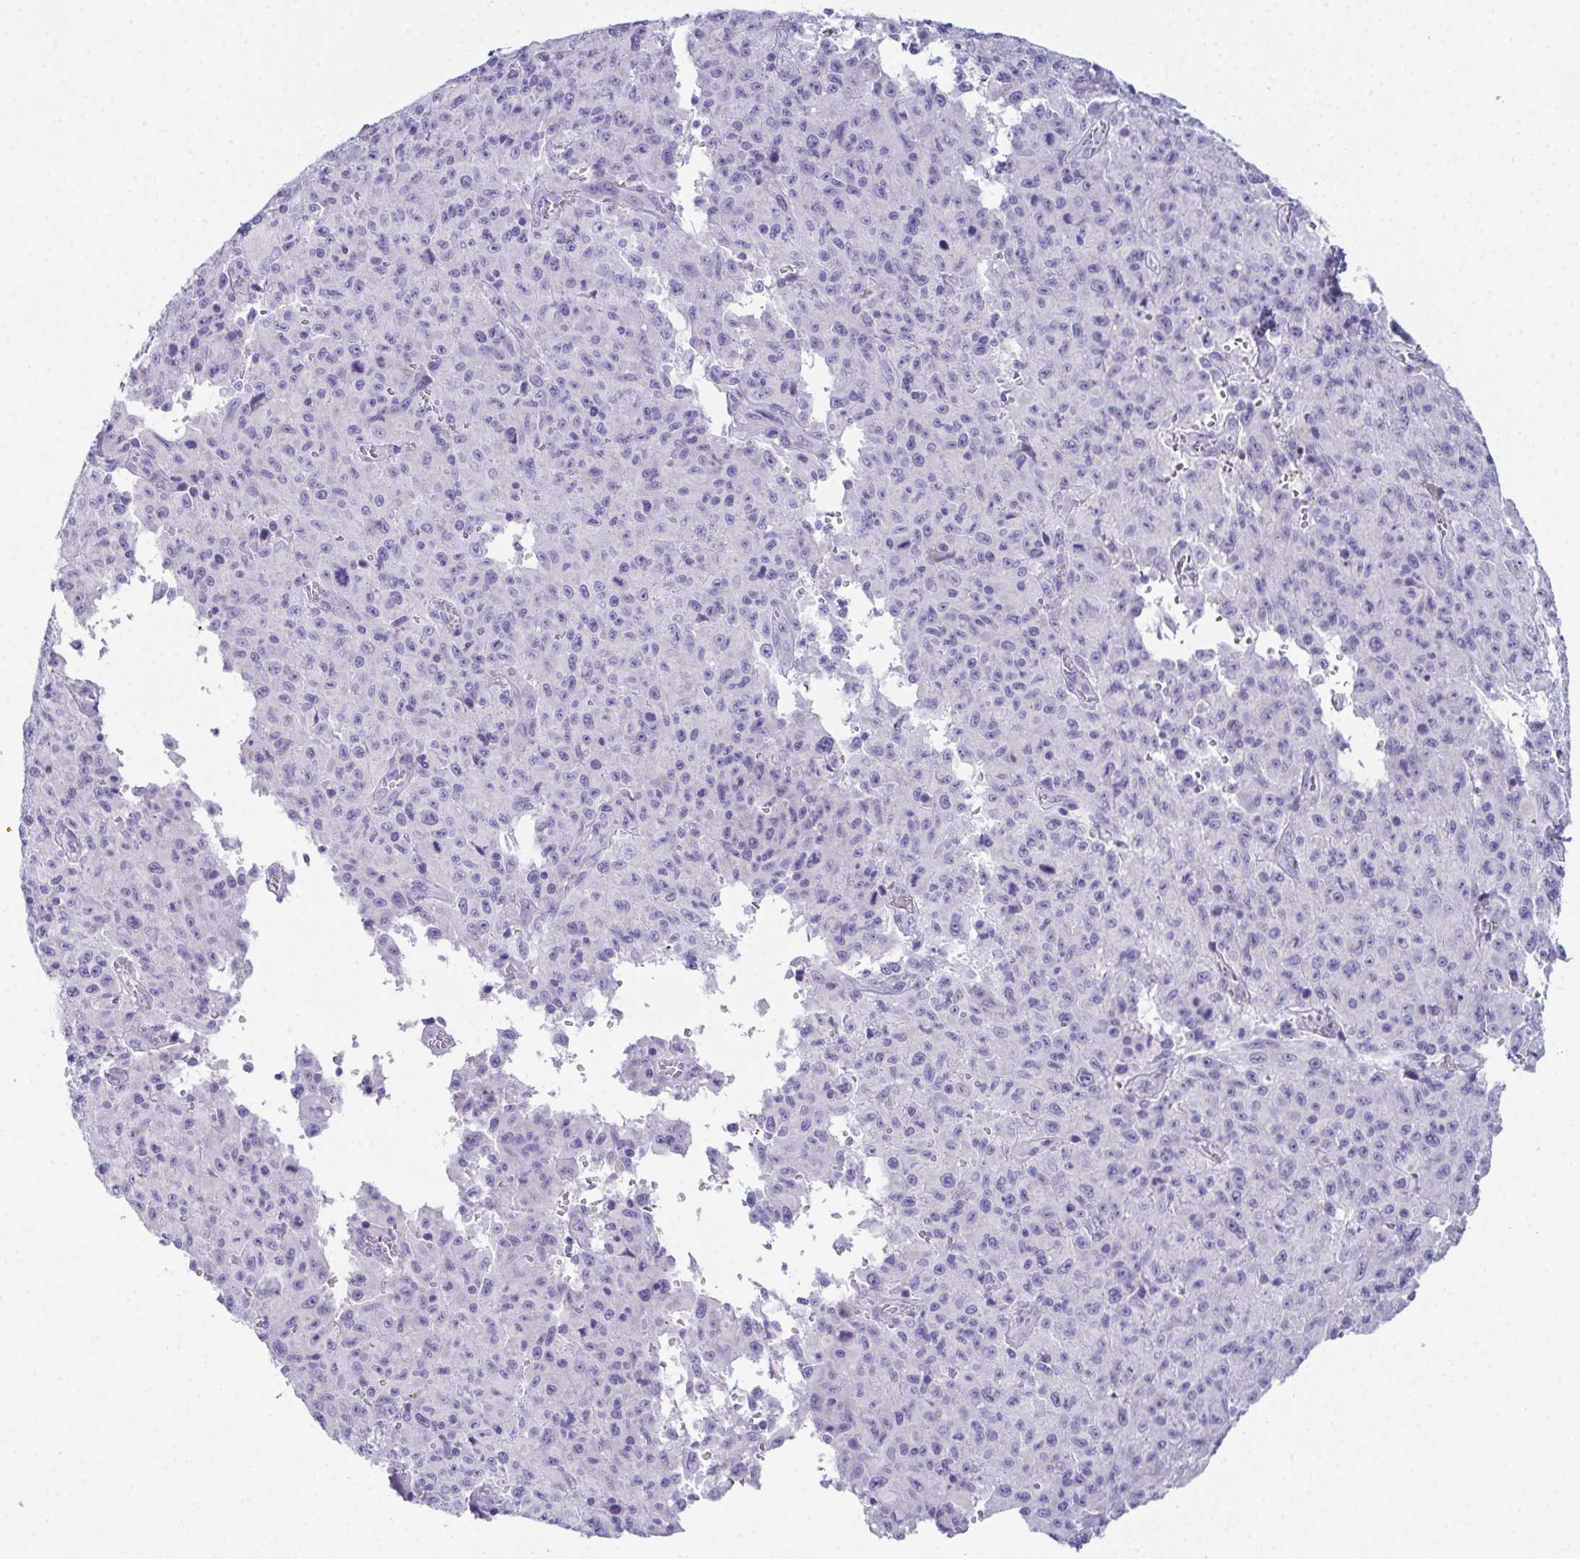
{"staining": {"intensity": "negative", "quantity": "none", "location": "none"}, "tissue": "melanoma", "cell_type": "Tumor cells", "image_type": "cancer", "snomed": [{"axis": "morphology", "description": "Malignant melanoma, NOS"}, {"axis": "topography", "description": "Skin"}], "caption": "Image shows no significant protein staining in tumor cells of malignant melanoma.", "gene": "TEX19", "patient": {"sex": "male", "age": 46}}